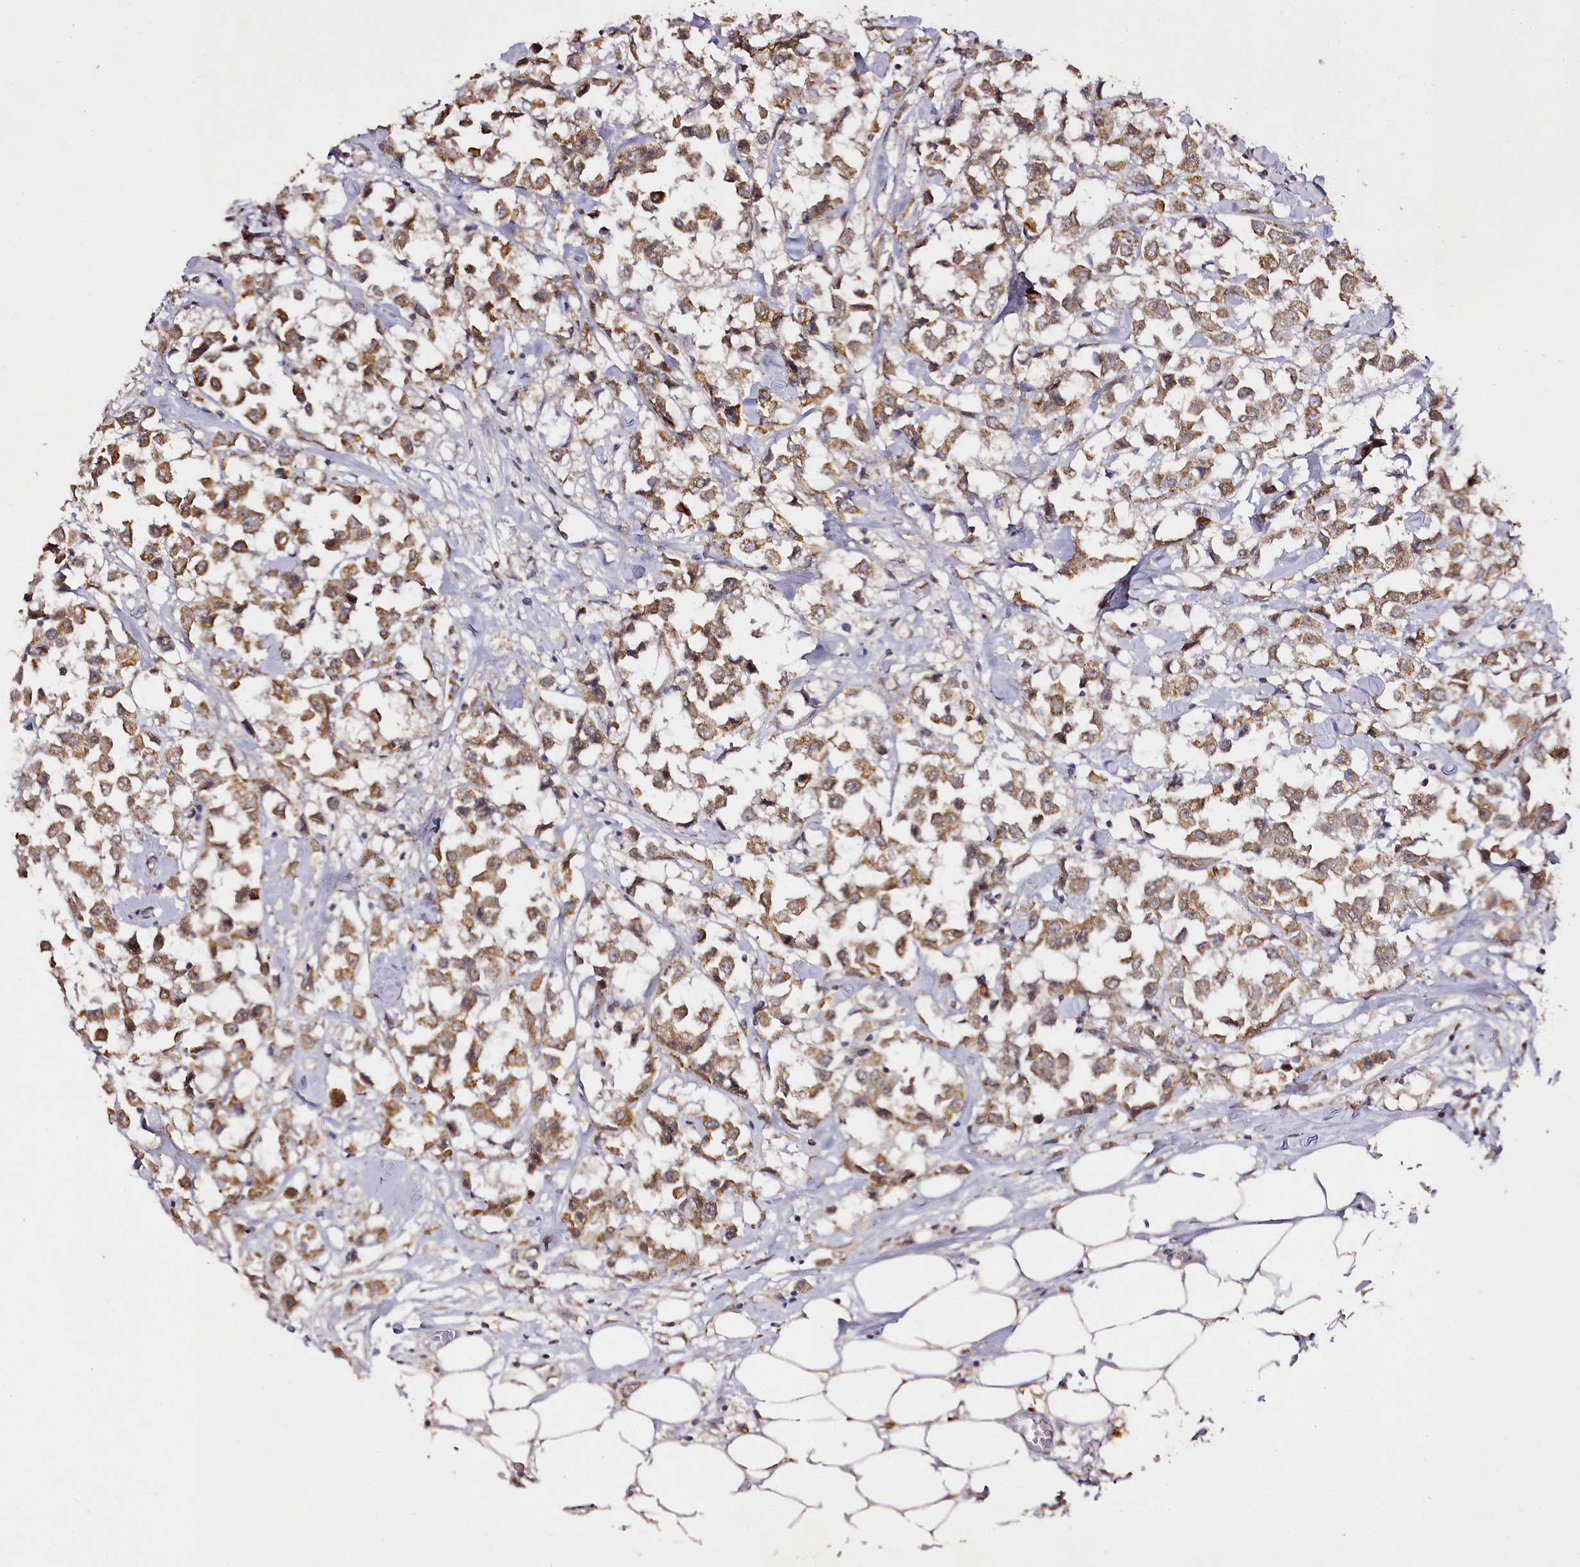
{"staining": {"intensity": "moderate", "quantity": ">75%", "location": "cytoplasmic/membranous"}, "tissue": "breast cancer", "cell_type": "Tumor cells", "image_type": "cancer", "snomed": [{"axis": "morphology", "description": "Duct carcinoma"}, {"axis": "topography", "description": "Breast"}], "caption": "Immunohistochemical staining of human breast invasive ductal carcinoma demonstrates medium levels of moderate cytoplasmic/membranous positivity in approximately >75% of tumor cells.", "gene": "EDIL3", "patient": {"sex": "female", "age": 61}}